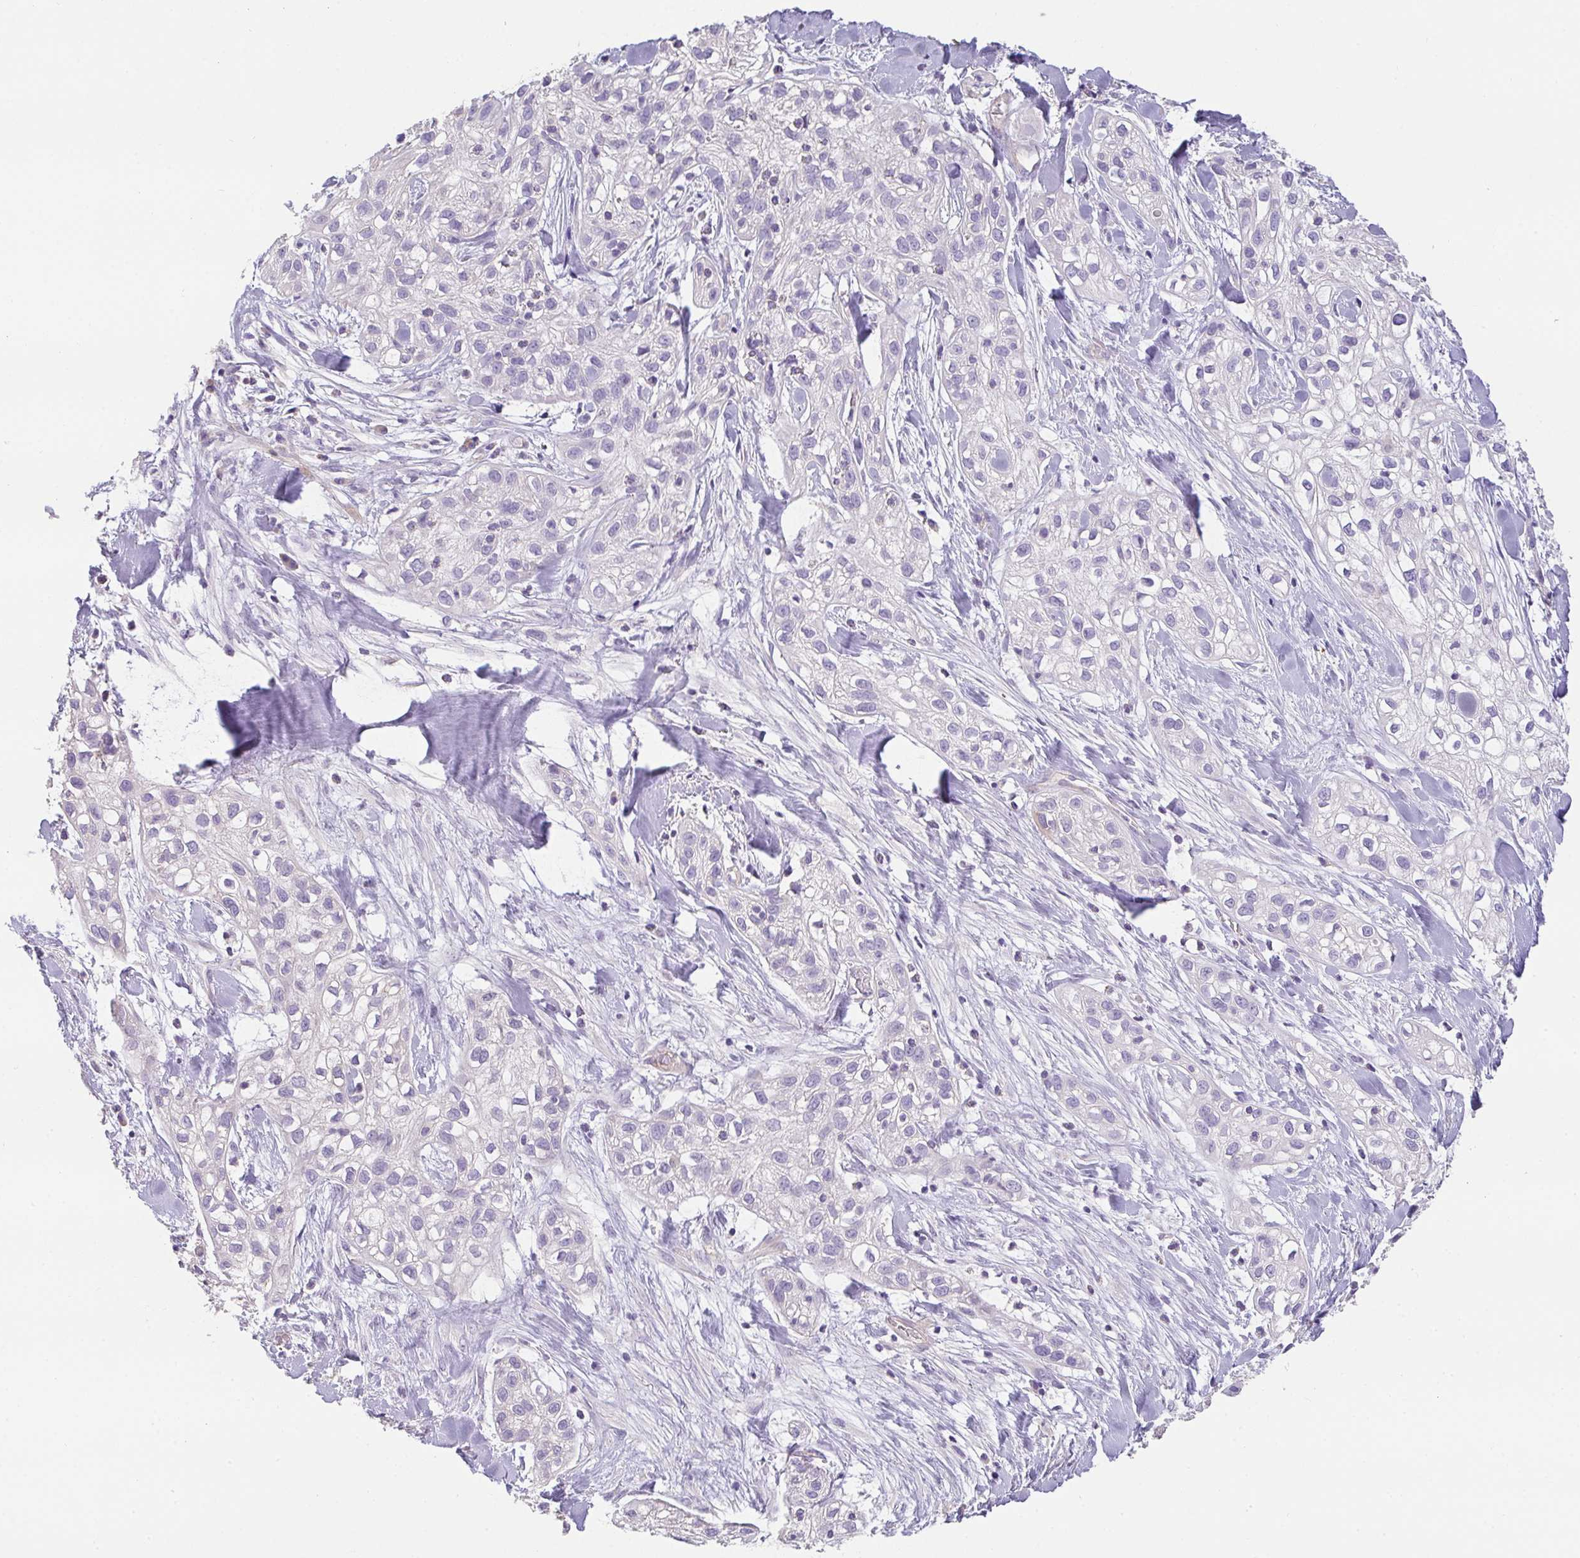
{"staining": {"intensity": "negative", "quantity": "none", "location": "none"}, "tissue": "skin cancer", "cell_type": "Tumor cells", "image_type": "cancer", "snomed": [{"axis": "morphology", "description": "Squamous cell carcinoma, NOS"}, {"axis": "topography", "description": "Skin"}], "caption": "Human skin cancer stained for a protein using immunohistochemistry (IHC) demonstrates no positivity in tumor cells.", "gene": "FILIP1", "patient": {"sex": "male", "age": 82}}